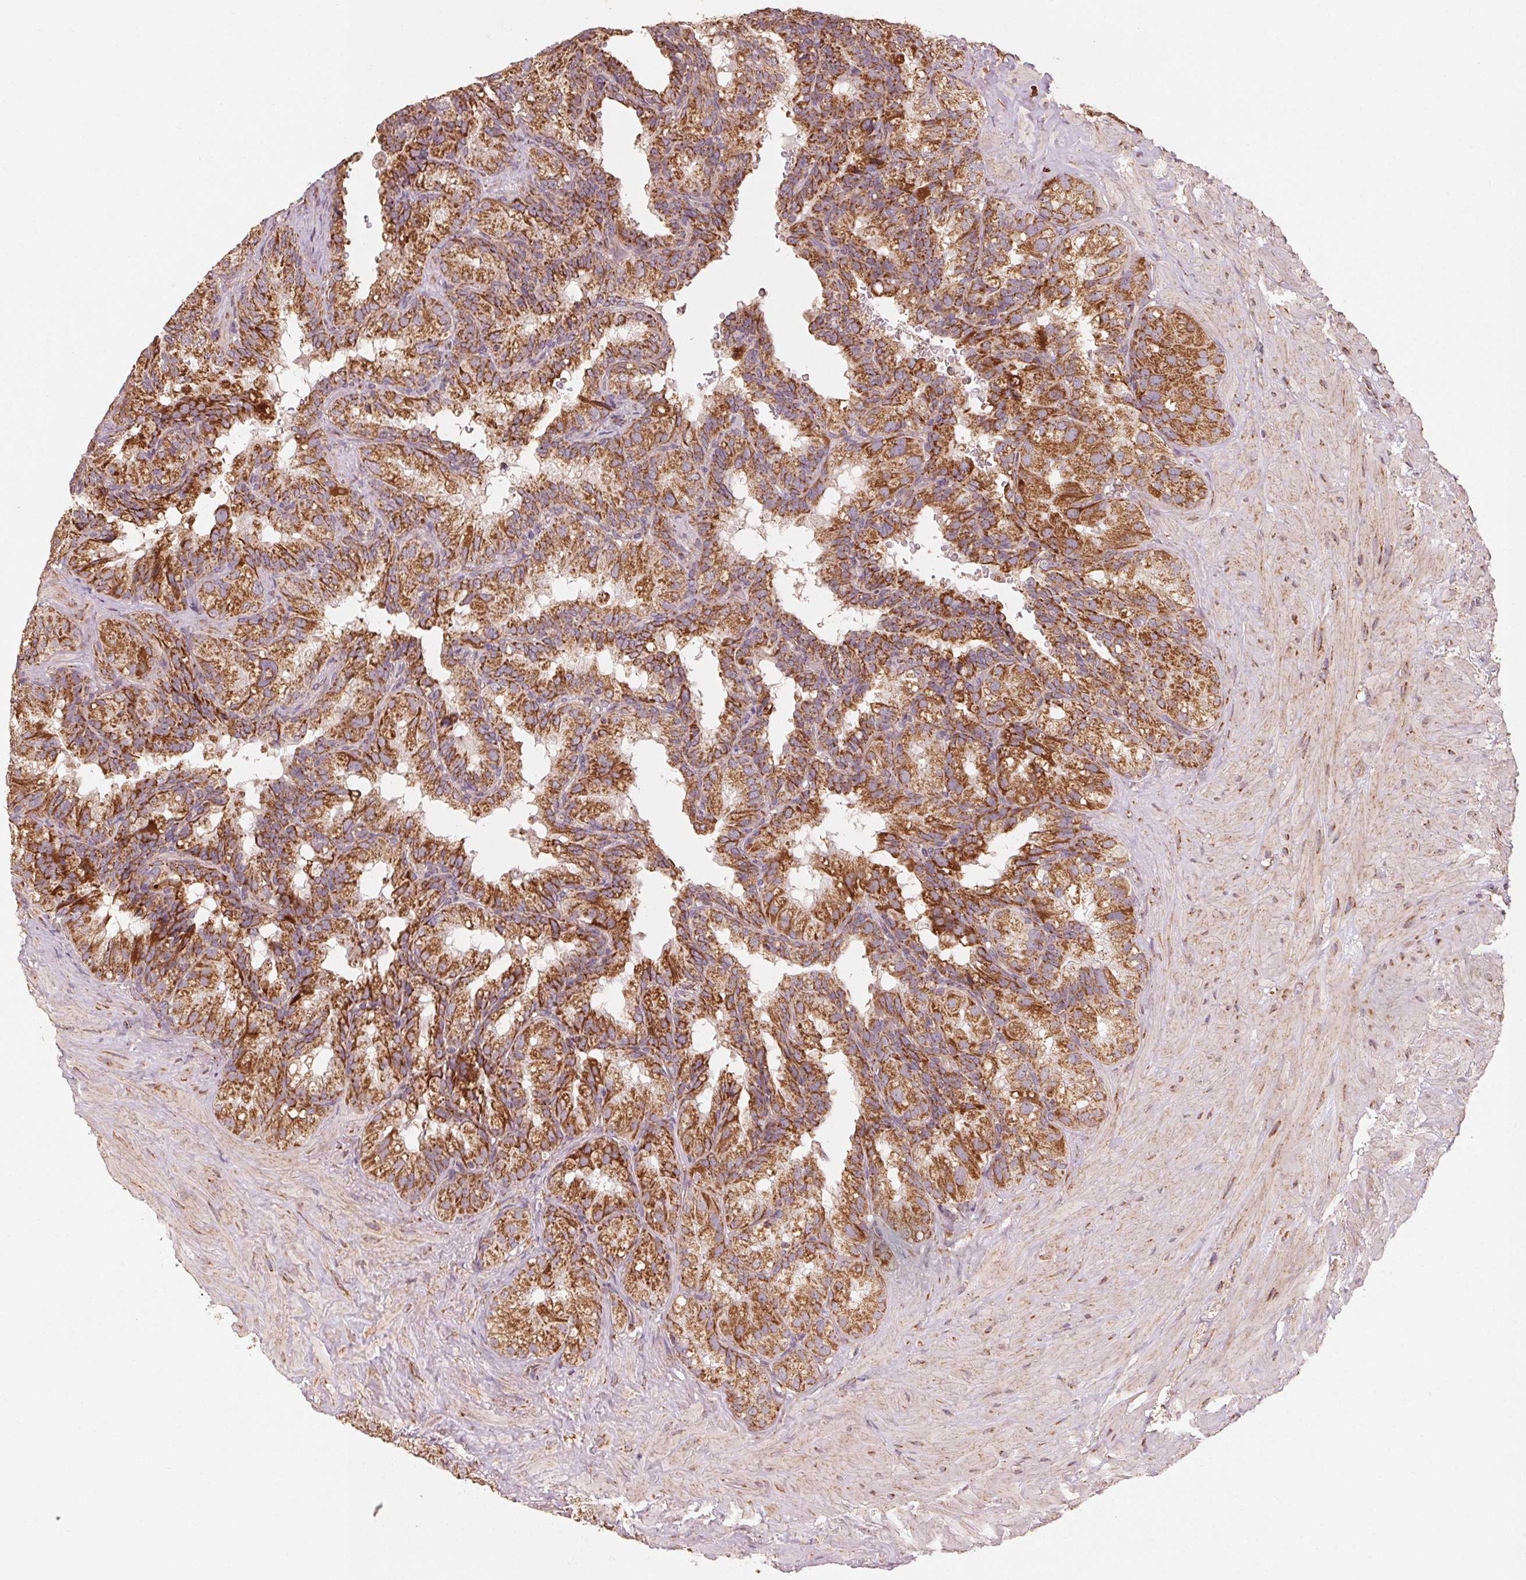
{"staining": {"intensity": "strong", "quantity": ">75%", "location": "cytoplasmic/membranous"}, "tissue": "seminal vesicle", "cell_type": "Glandular cells", "image_type": "normal", "snomed": [{"axis": "morphology", "description": "Normal tissue, NOS"}, {"axis": "topography", "description": "Seminal veicle"}], "caption": "Seminal vesicle stained with IHC displays strong cytoplasmic/membranous staining in about >75% of glandular cells.", "gene": "TOMM70", "patient": {"sex": "male", "age": 60}}